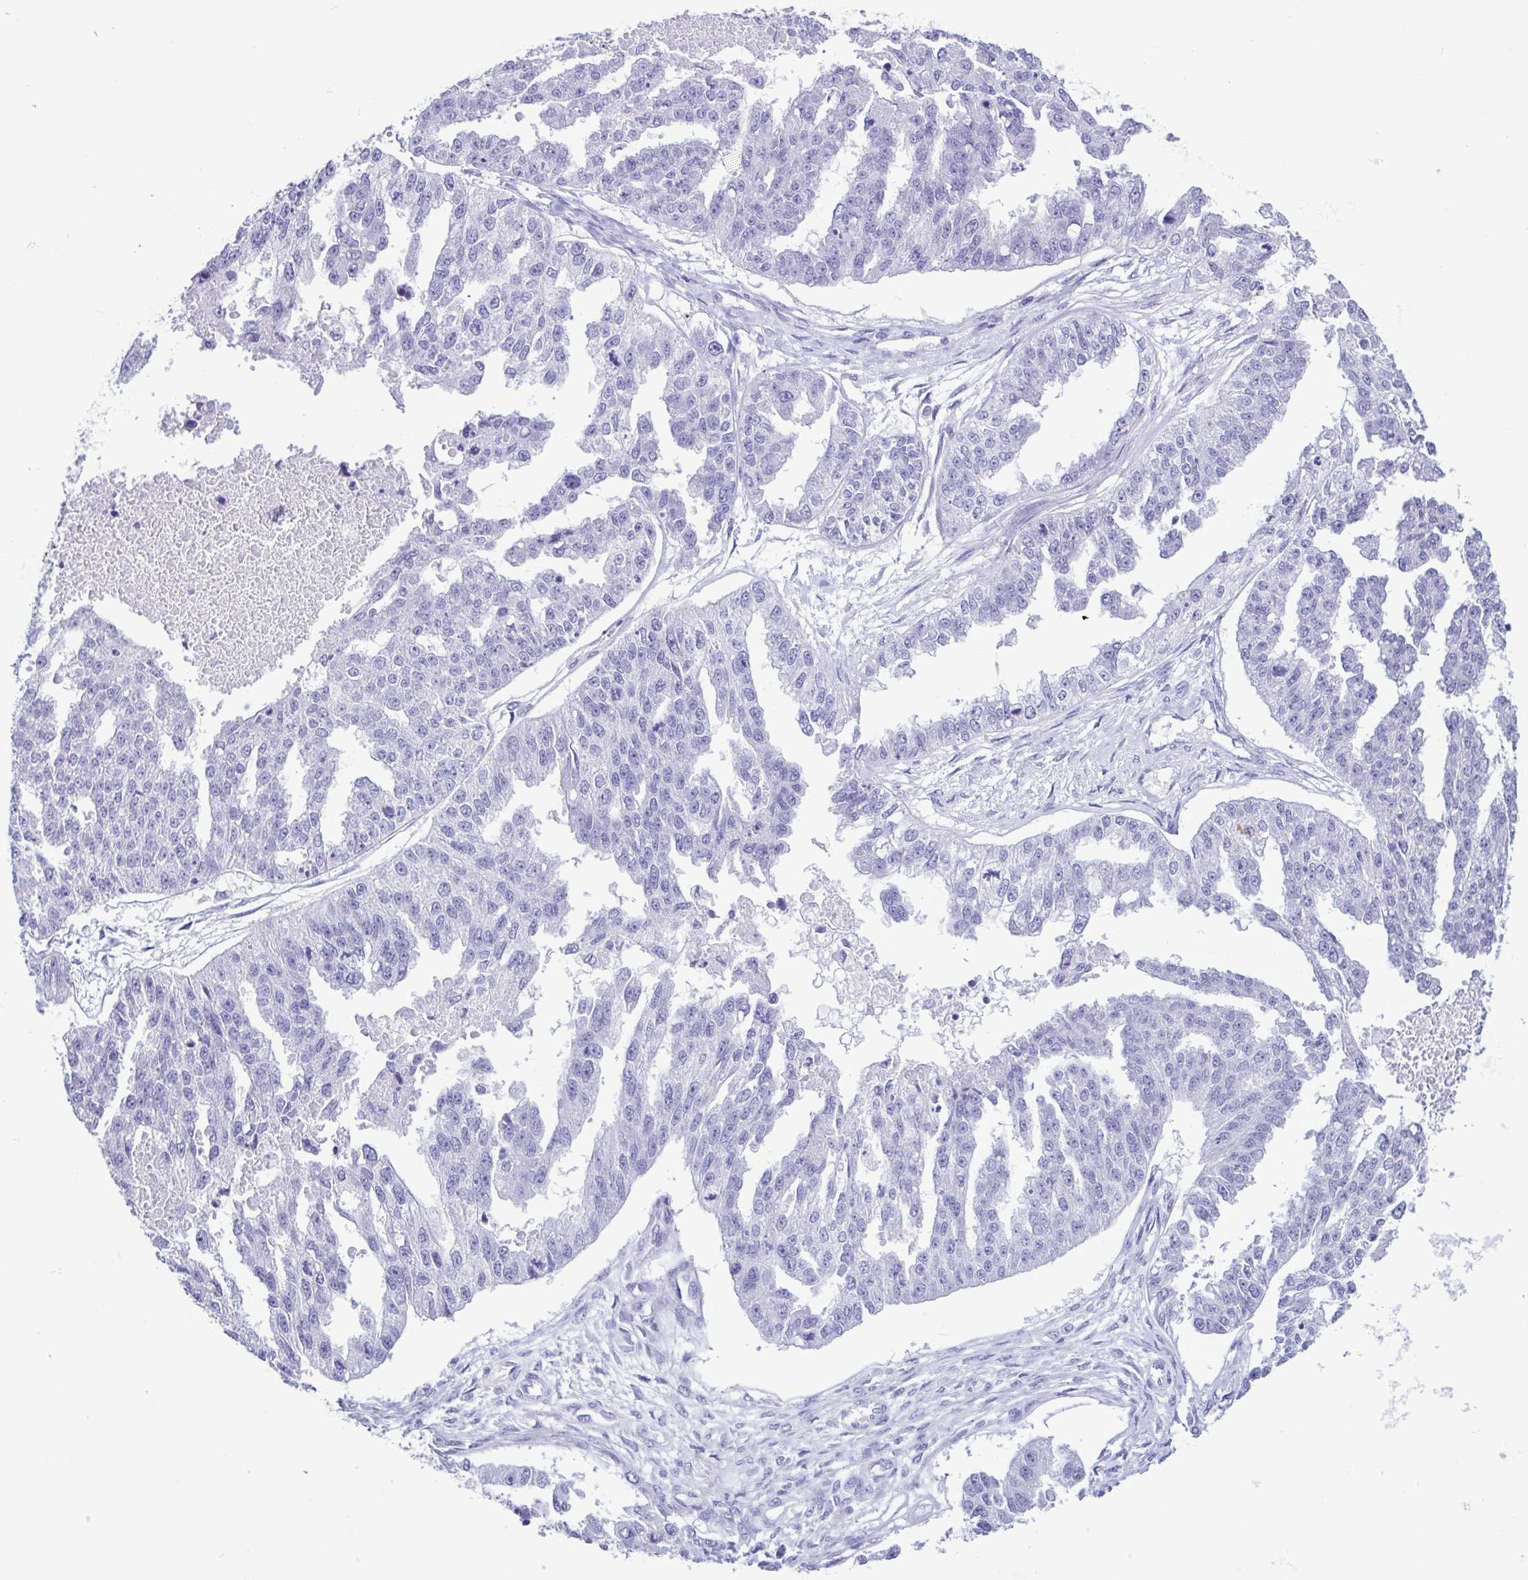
{"staining": {"intensity": "negative", "quantity": "none", "location": "none"}, "tissue": "ovarian cancer", "cell_type": "Tumor cells", "image_type": "cancer", "snomed": [{"axis": "morphology", "description": "Cystadenocarcinoma, serous, NOS"}, {"axis": "topography", "description": "Ovary"}], "caption": "The micrograph reveals no staining of tumor cells in ovarian cancer (serous cystadenocarcinoma).", "gene": "CBY2", "patient": {"sex": "female", "age": 58}}